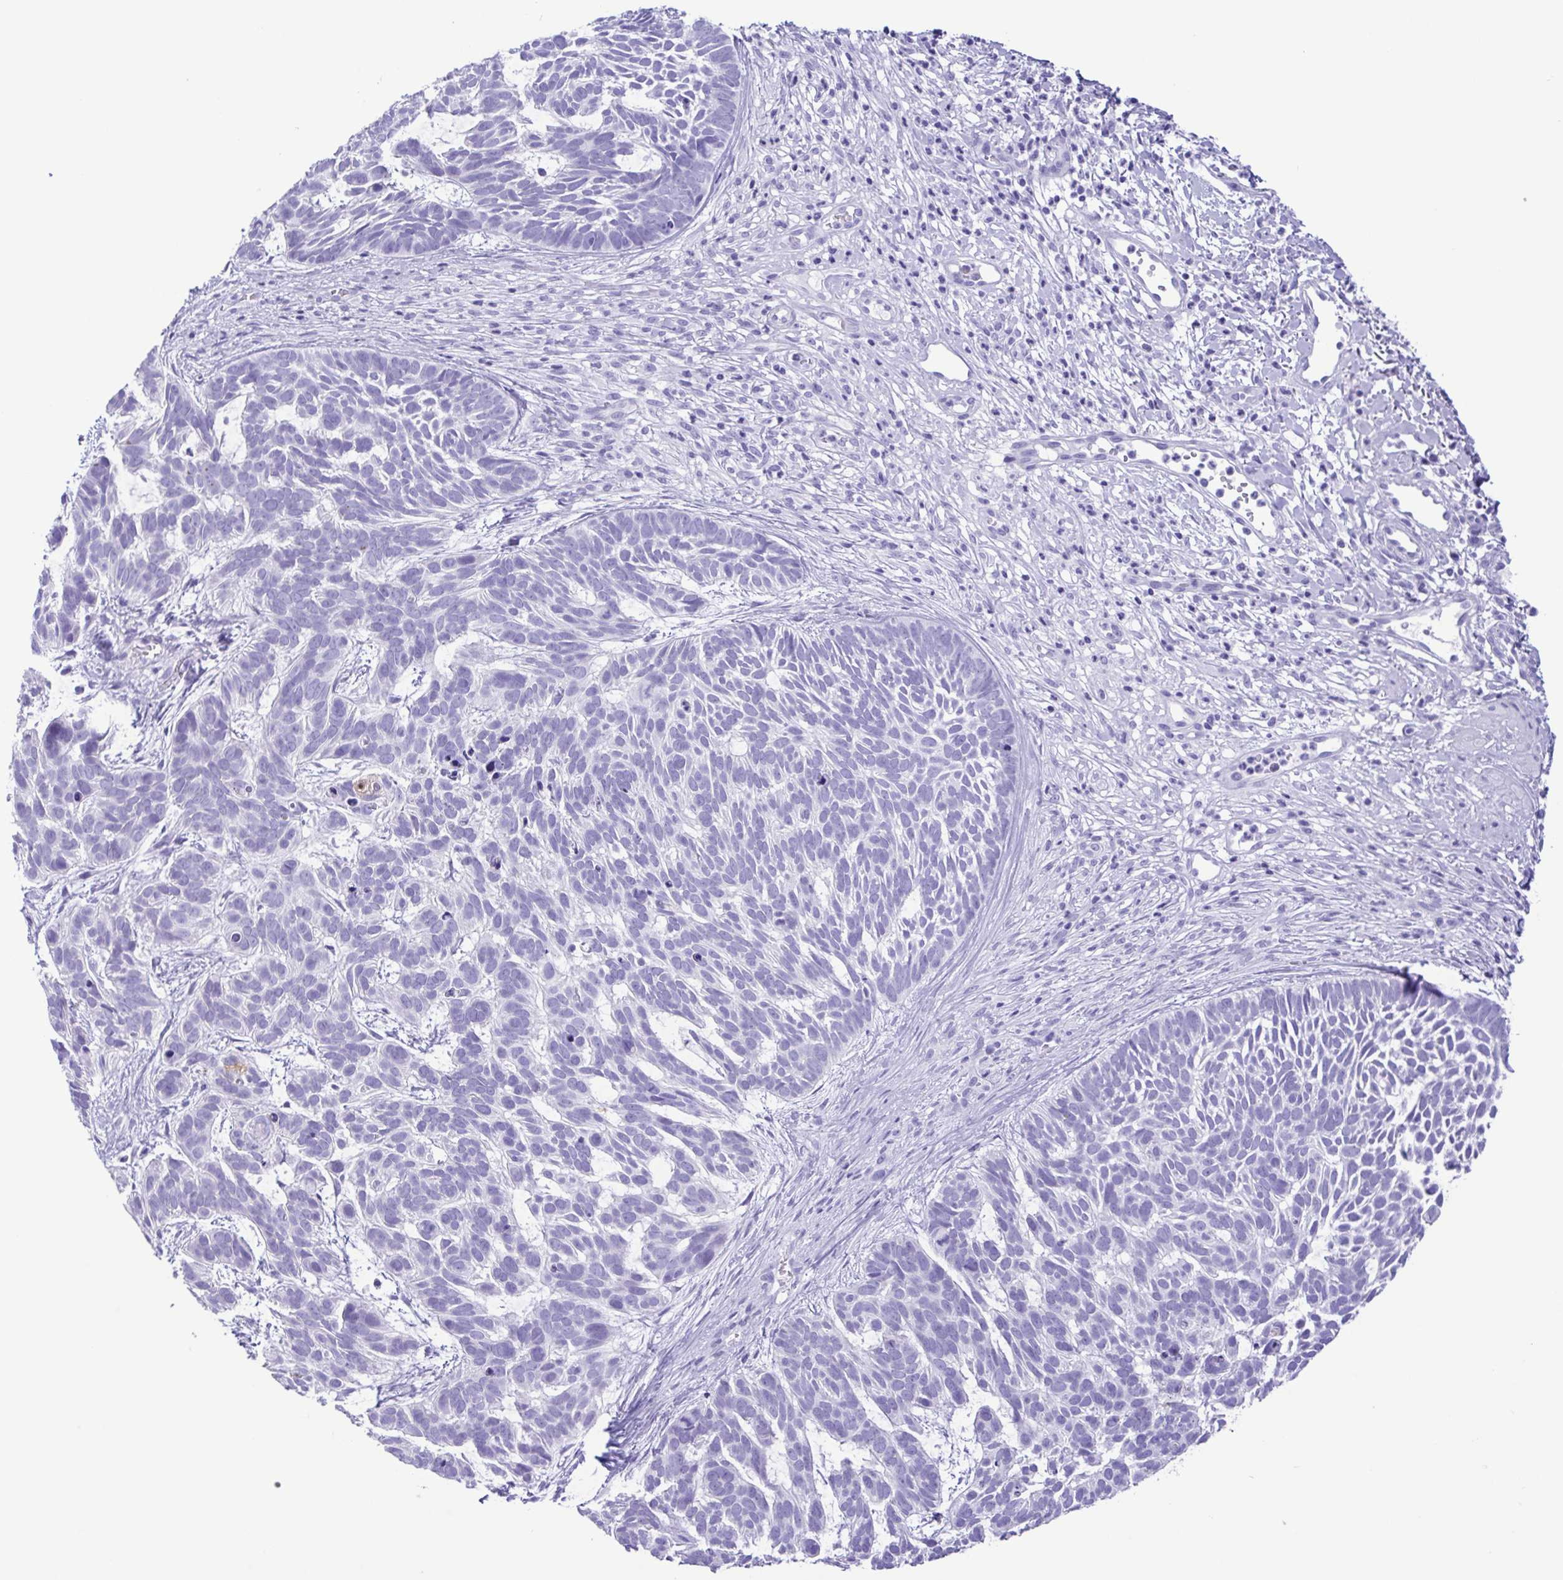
{"staining": {"intensity": "negative", "quantity": "none", "location": "none"}, "tissue": "skin cancer", "cell_type": "Tumor cells", "image_type": "cancer", "snomed": [{"axis": "morphology", "description": "Basal cell carcinoma"}, {"axis": "topography", "description": "Skin"}], "caption": "High magnification brightfield microscopy of skin cancer stained with DAB (3,3'-diaminobenzidine) (brown) and counterstained with hematoxylin (blue): tumor cells show no significant expression.", "gene": "CASP14", "patient": {"sex": "male", "age": 78}}